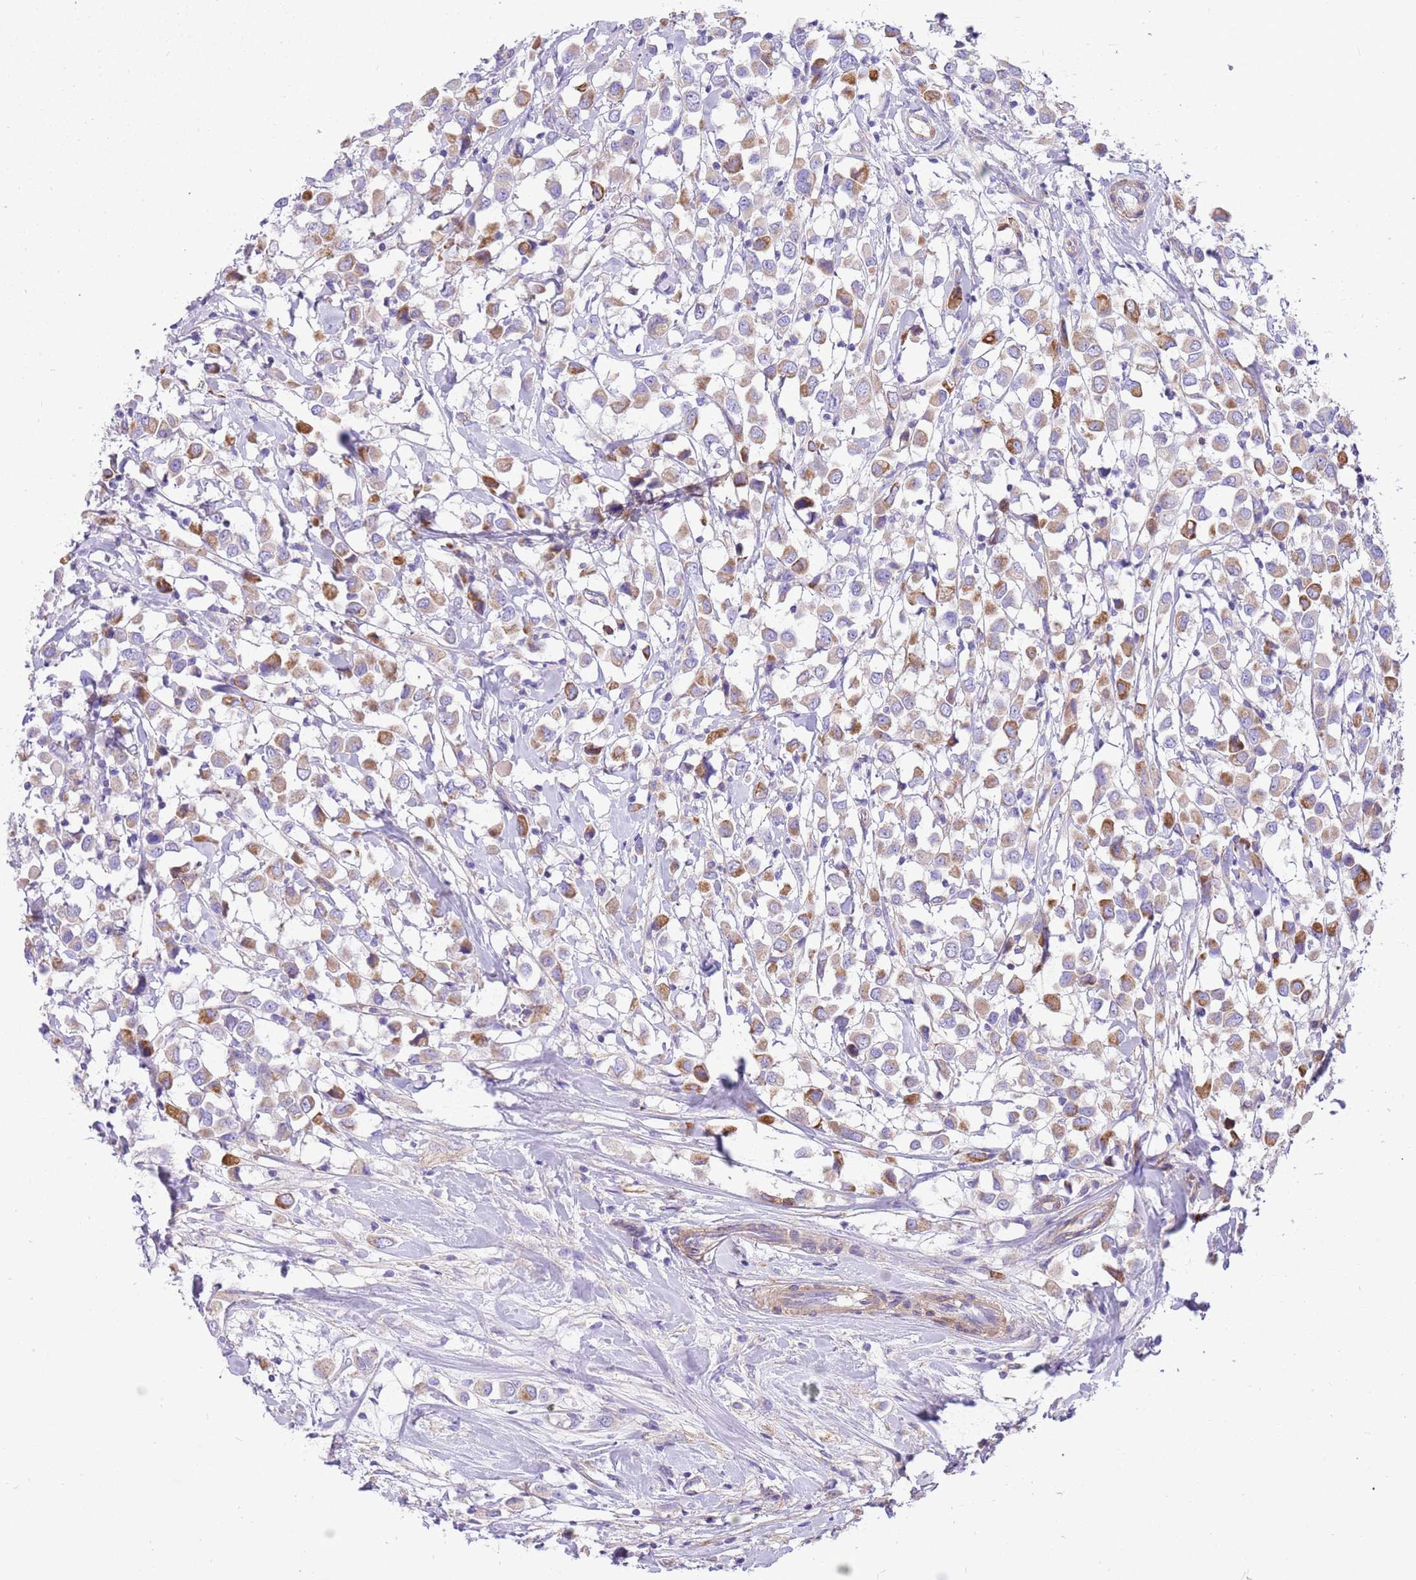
{"staining": {"intensity": "moderate", "quantity": "25%-75%", "location": "cytoplasmic/membranous"}, "tissue": "breast cancer", "cell_type": "Tumor cells", "image_type": "cancer", "snomed": [{"axis": "morphology", "description": "Duct carcinoma"}, {"axis": "topography", "description": "Breast"}], "caption": "Protein staining of breast cancer (invasive ductal carcinoma) tissue exhibits moderate cytoplasmic/membranous positivity in about 25%-75% of tumor cells.", "gene": "SERINC3", "patient": {"sex": "female", "age": 61}}